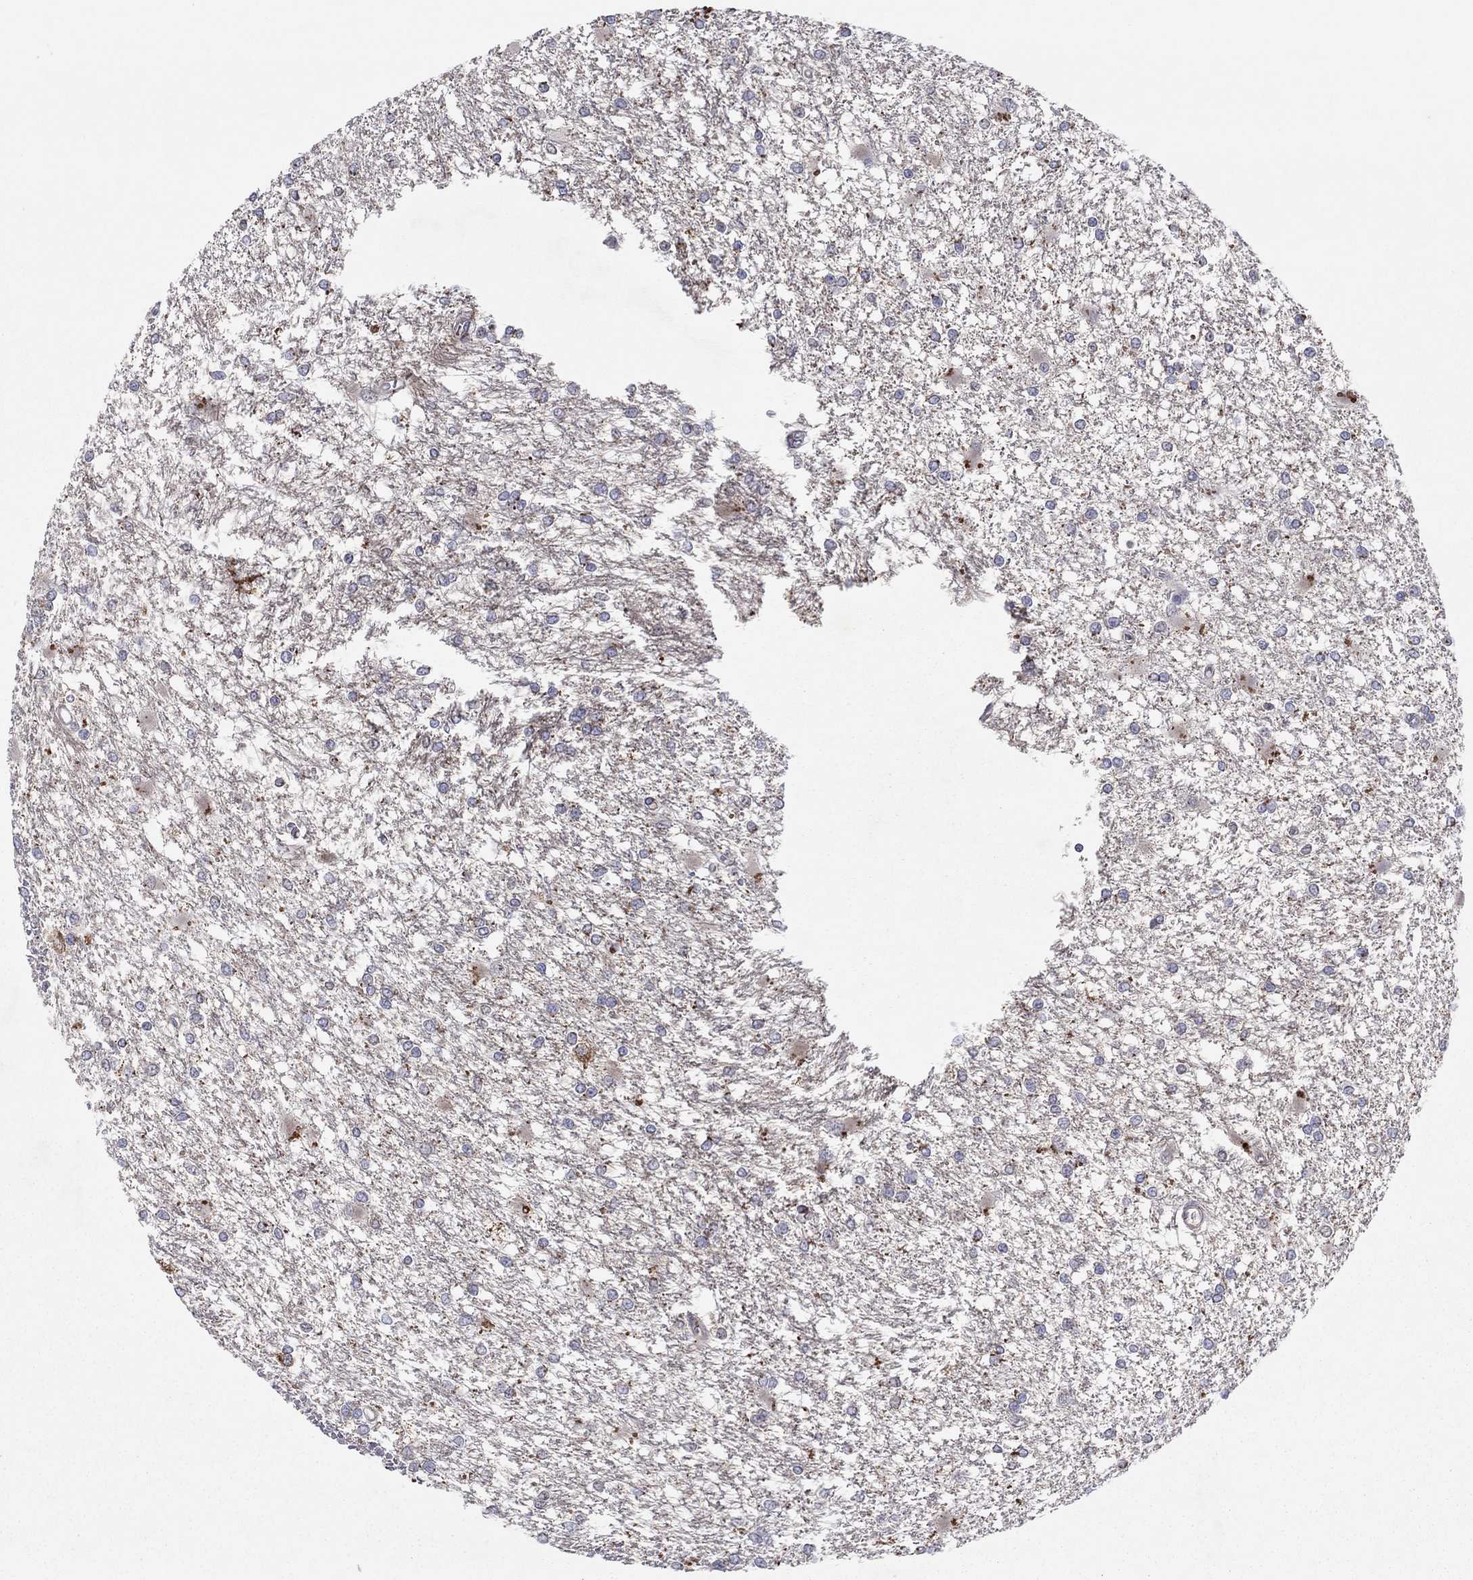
{"staining": {"intensity": "negative", "quantity": "none", "location": "none"}, "tissue": "glioma", "cell_type": "Tumor cells", "image_type": "cancer", "snomed": [{"axis": "morphology", "description": "Glioma, malignant, High grade"}, {"axis": "topography", "description": "Cerebral cortex"}], "caption": "DAB immunohistochemical staining of human glioma shows no significant expression in tumor cells. (Brightfield microscopy of DAB (3,3'-diaminobenzidine) IHC at high magnification).", "gene": "CRACDL", "patient": {"sex": "male", "age": 79}}